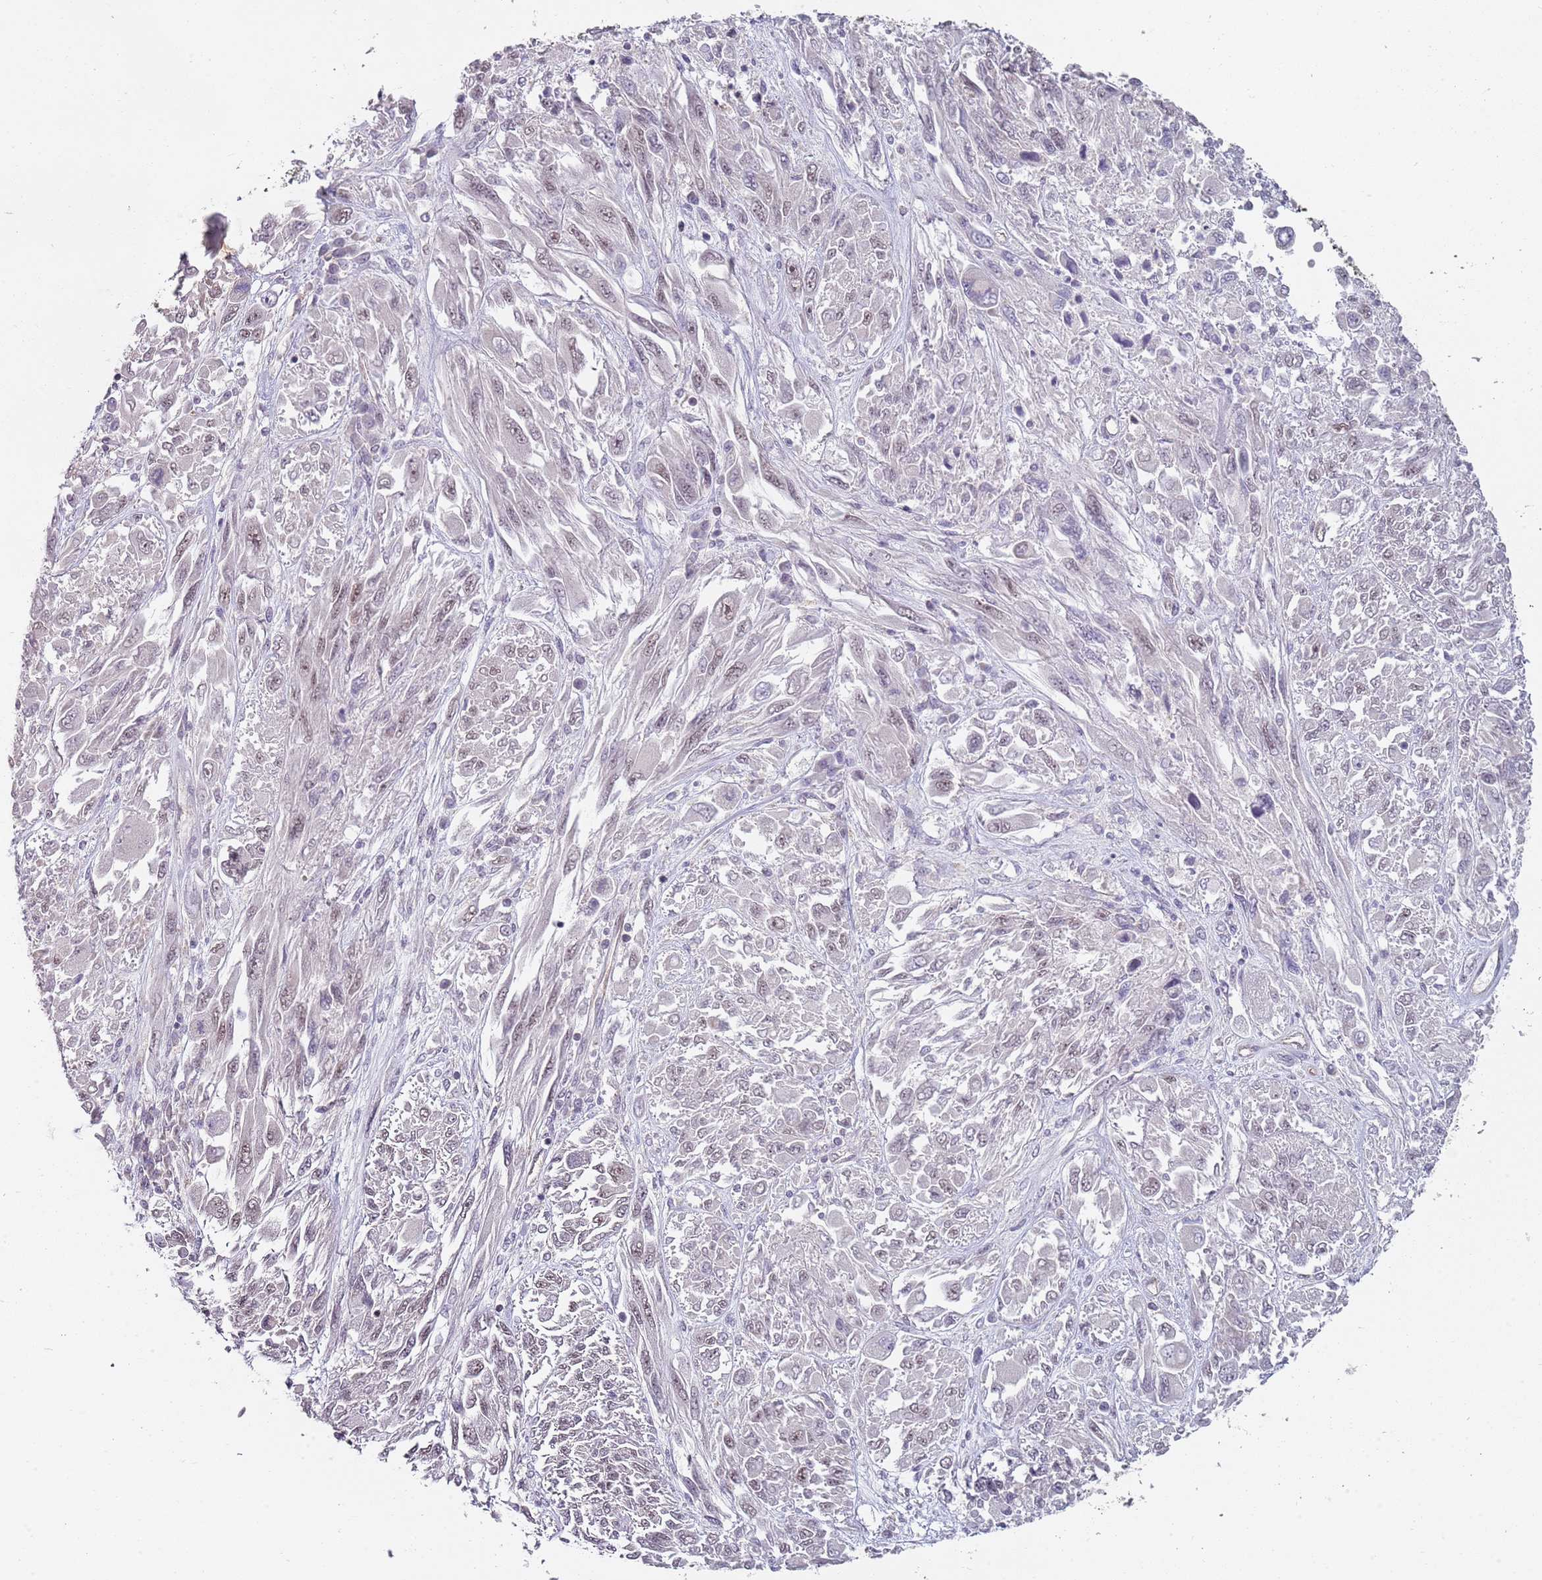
{"staining": {"intensity": "moderate", "quantity": "25%-75%", "location": "nuclear"}, "tissue": "melanoma", "cell_type": "Tumor cells", "image_type": "cancer", "snomed": [{"axis": "morphology", "description": "Malignant melanoma, NOS"}, {"axis": "topography", "description": "Skin"}], "caption": "Moderate nuclear expression for a protein is identified in approximately 25%-75% of tumor cells of malignant melanoma using immunohistochemistry (IHC).", "gene": "SMARCAL1", "patient": {"sex": "female", "age": 91}}